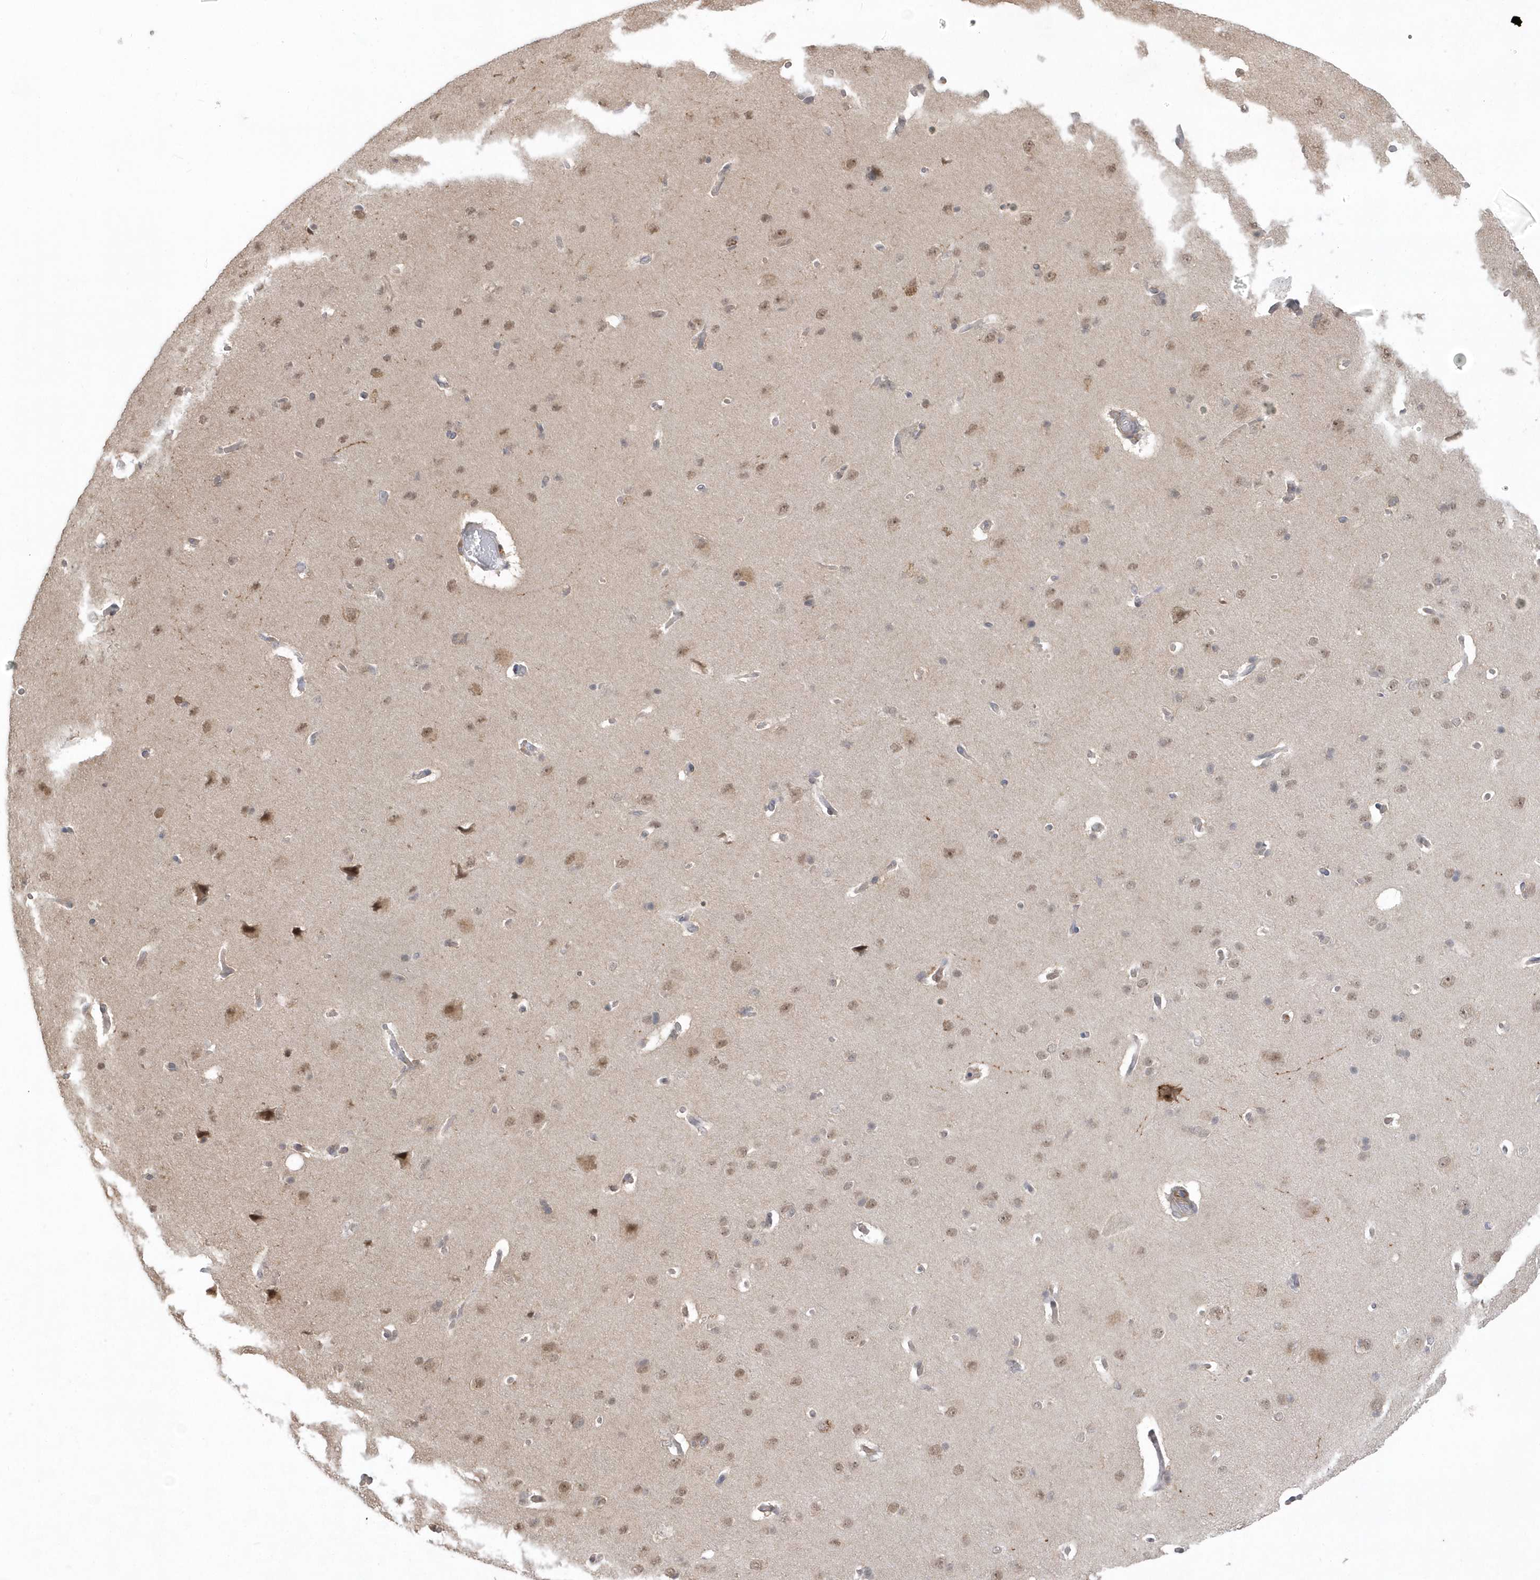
{"staining": {"intensity": "negative", "quantity": "none", "location": "none"}, "tissue": "cerebral cortex", "cell_type": "Endothelial cells", "image_type": "normal", "snomed": [{"axis": "morphology", "description": "Normal tissue, NOS"}, {"axis": "topography", "description": "Cerebral cortex"}], "caption": "IHC image of benign cerebral cortex stained for a protein (brown), which exhibits no expression in endothelial cells. (Brightfield microscopy of DAB immunohistochemistry at high magnification).", "gene": "CRIP3", "patient": {"sex": "male", "age": 62}}